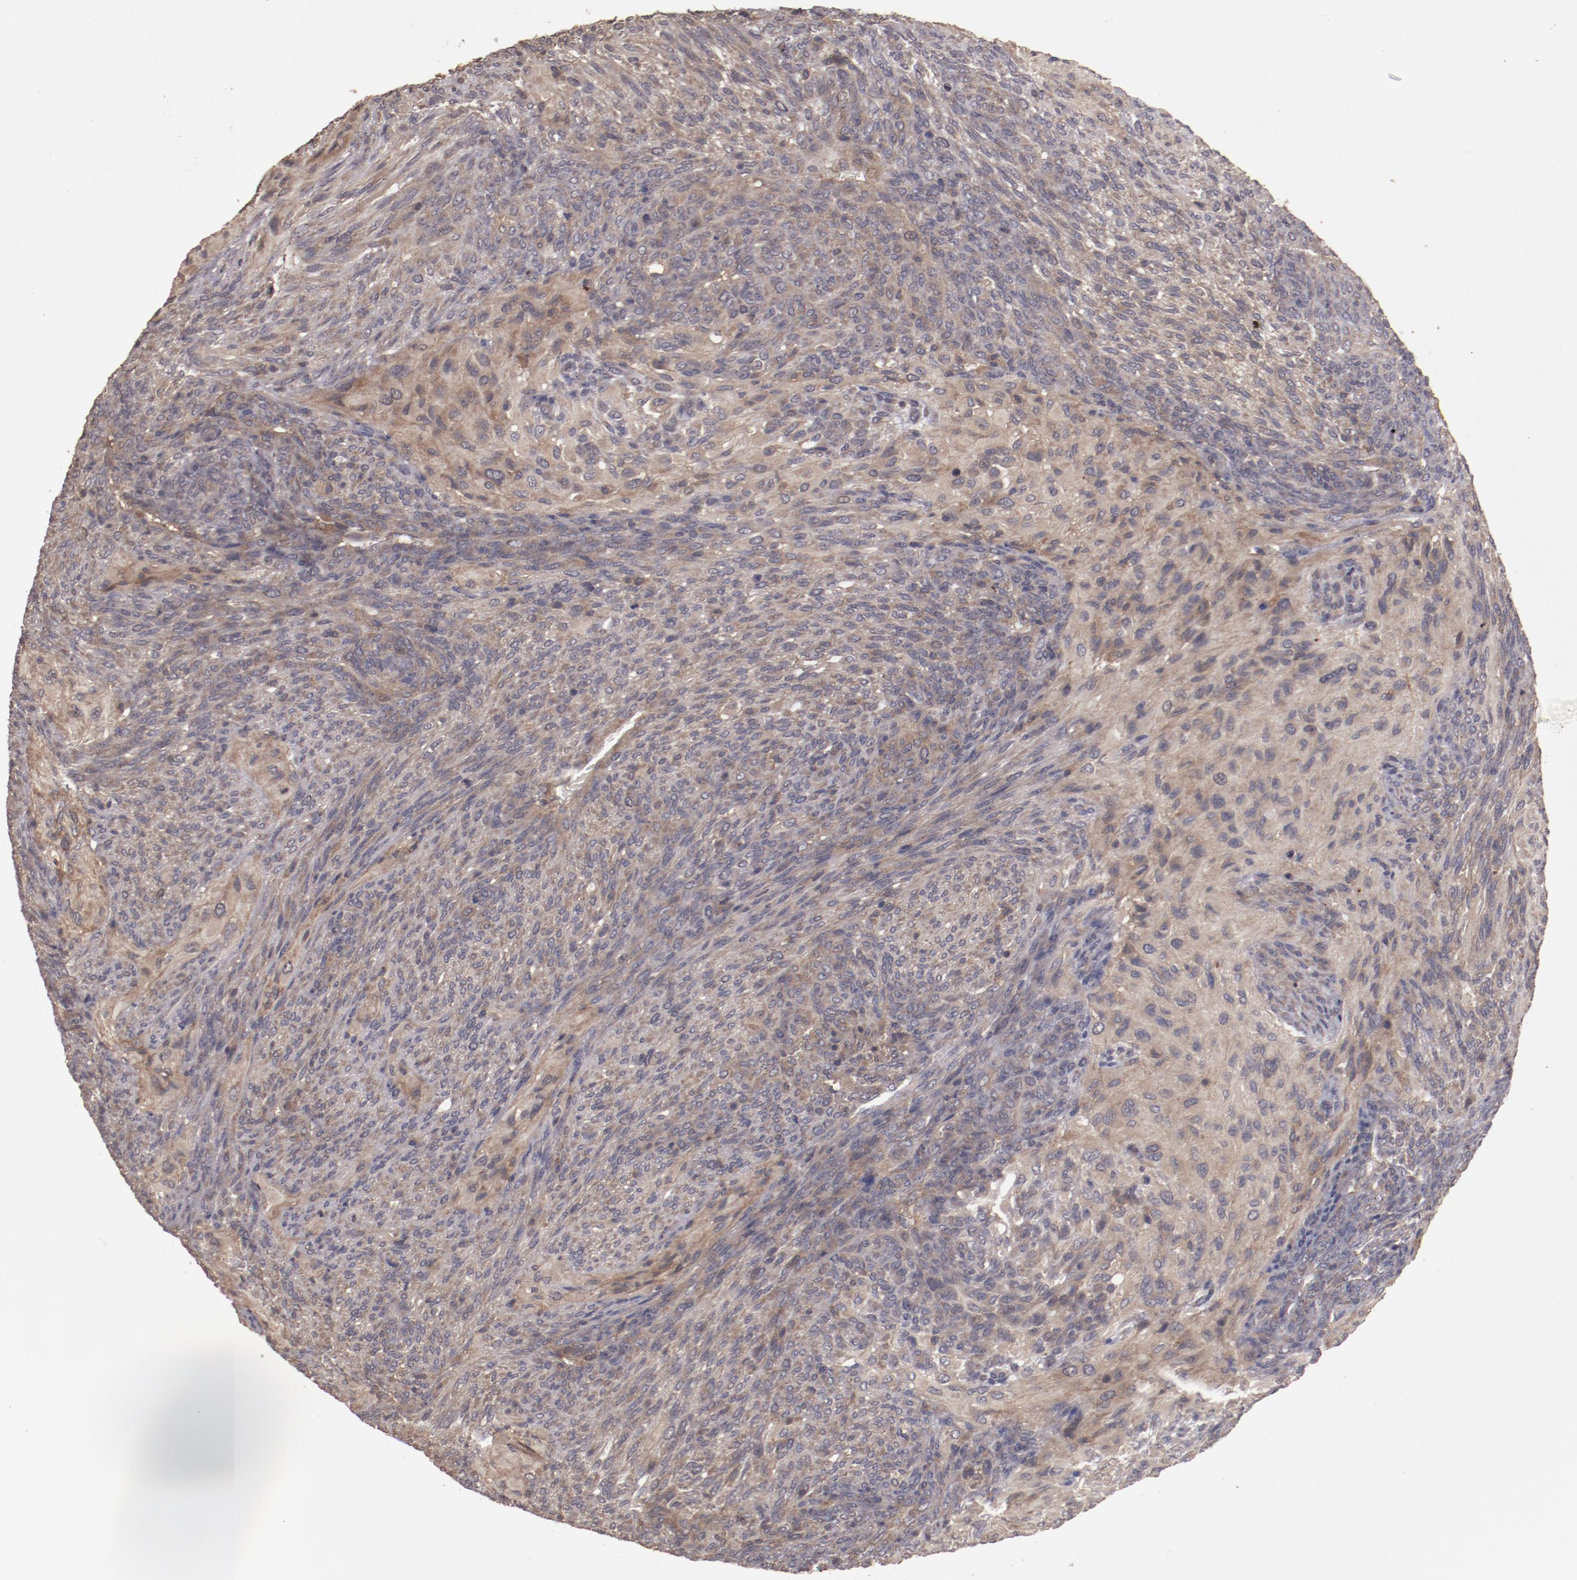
{"staining": {"intensity": "moderate", "quantity": ">75%", "location": "cytoplasmic/membranous"}, "tissue": "glioma", "cell_type": "Tumor cells", "image_type": "cancer", "snomed": [{"axis": "morphology", "description": "Glioma, malignant, High grade"}, {"axis": "topography", "description": "Cerebral cortex"}], "caption": "Malignant glioma (high-grade) stained with a brown dye demonstrates moderate cytoplasmic/membranous positive expression in approximately >75% of tumor cells.", "gene": "LRRC75B", "patient": {"sex": "female", "age": 55}}